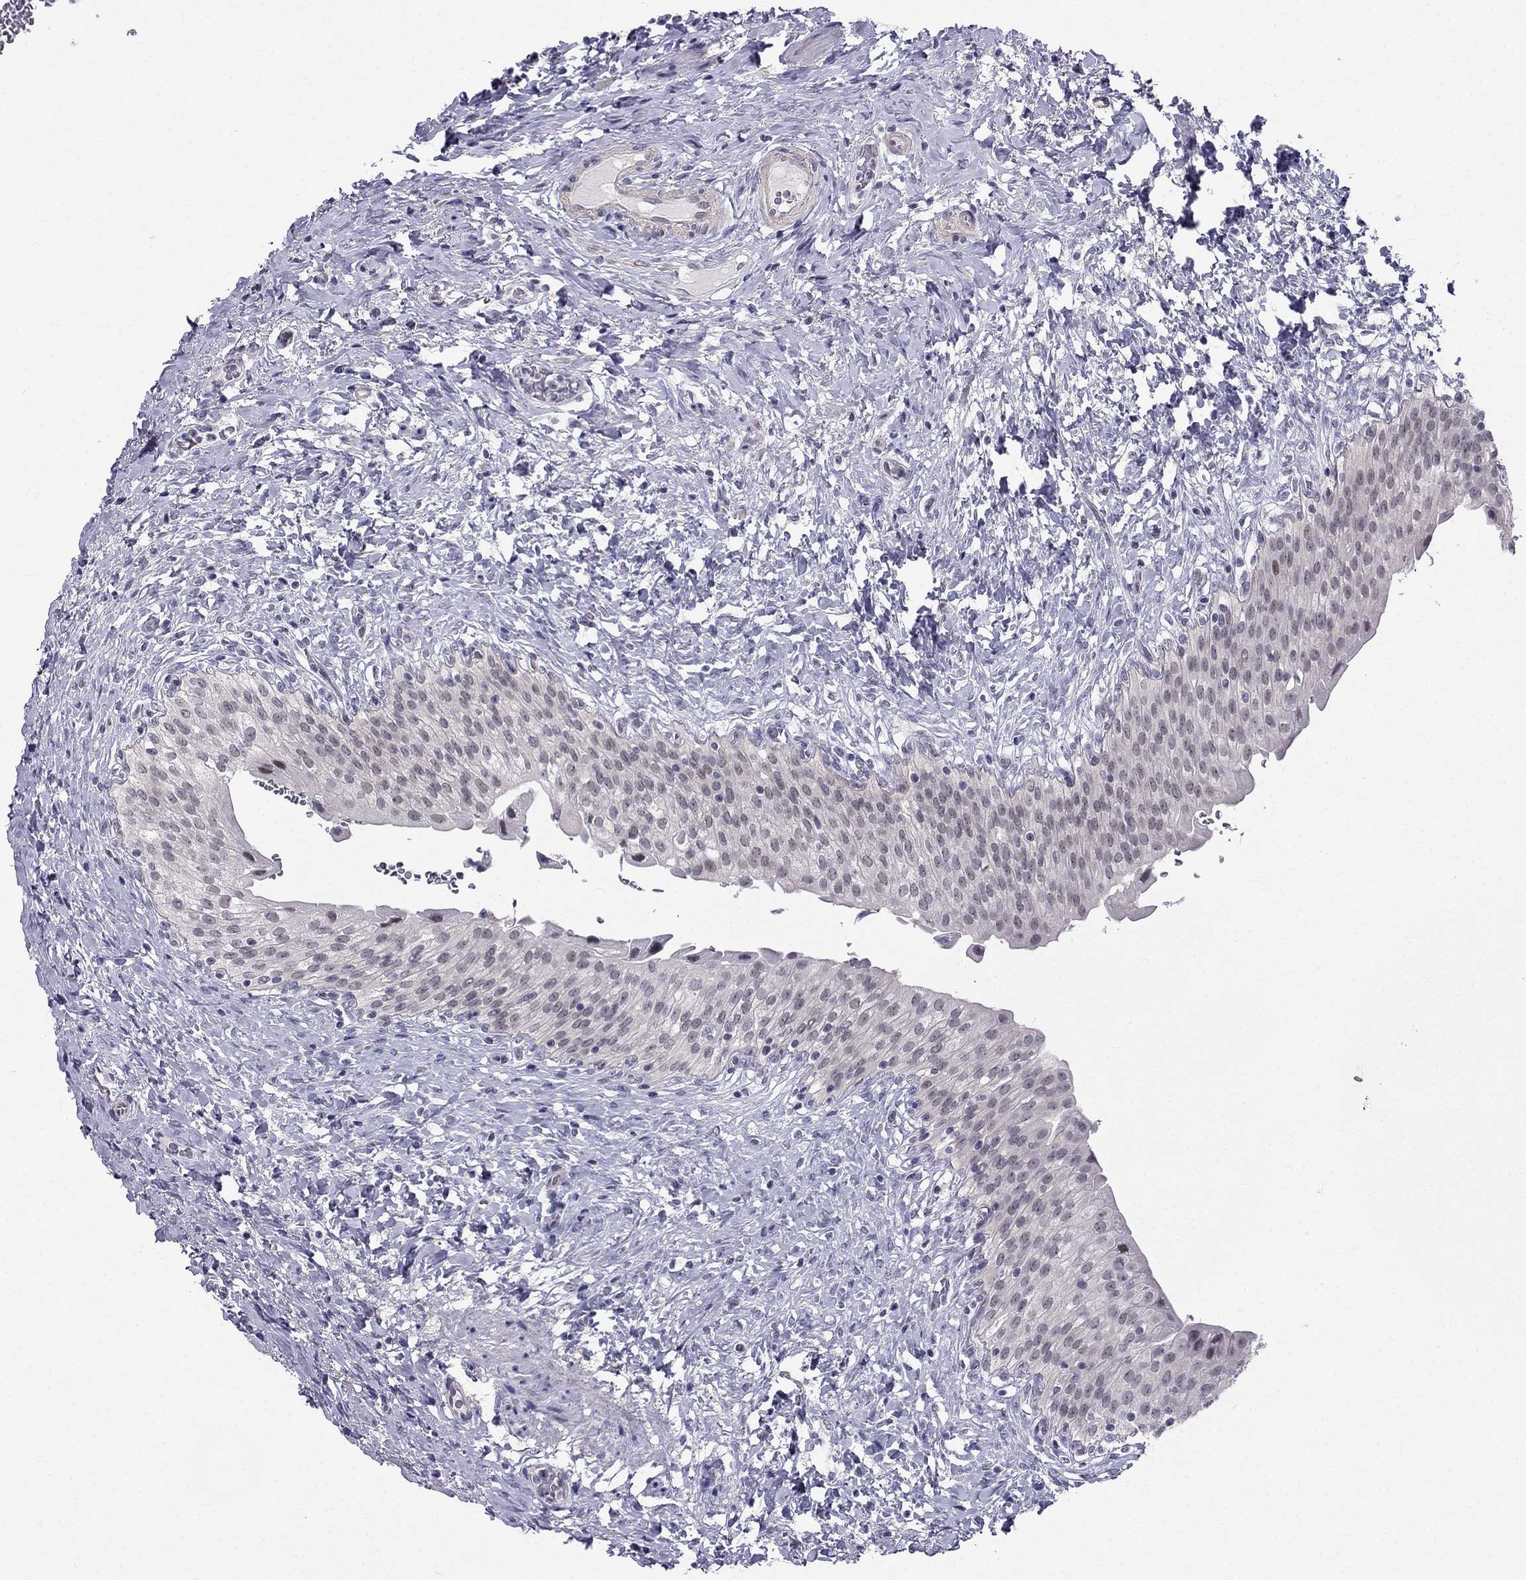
{"staining": {"intensity": "negative", "quantity": "none", "location": "none"}, "tissue": "urinary bladder", "cell_type": "Urothelial cells", "image_type": "normal", "snomed": [{"axis": "morphology", "description": "Normal tissue, NOS"}, {"axis": "morphology", "description": "Inflammation, NOS"}, {"axis": "topography", "description": "Urinary bladder"}], "caption": "This is a micrograph of immunohistochemistry (IHC) staining of normal urinary bladder, which shows no expression in urothelial cells.", "gene": "BAG5", "patient": {"sex": "male", "age": 64}}